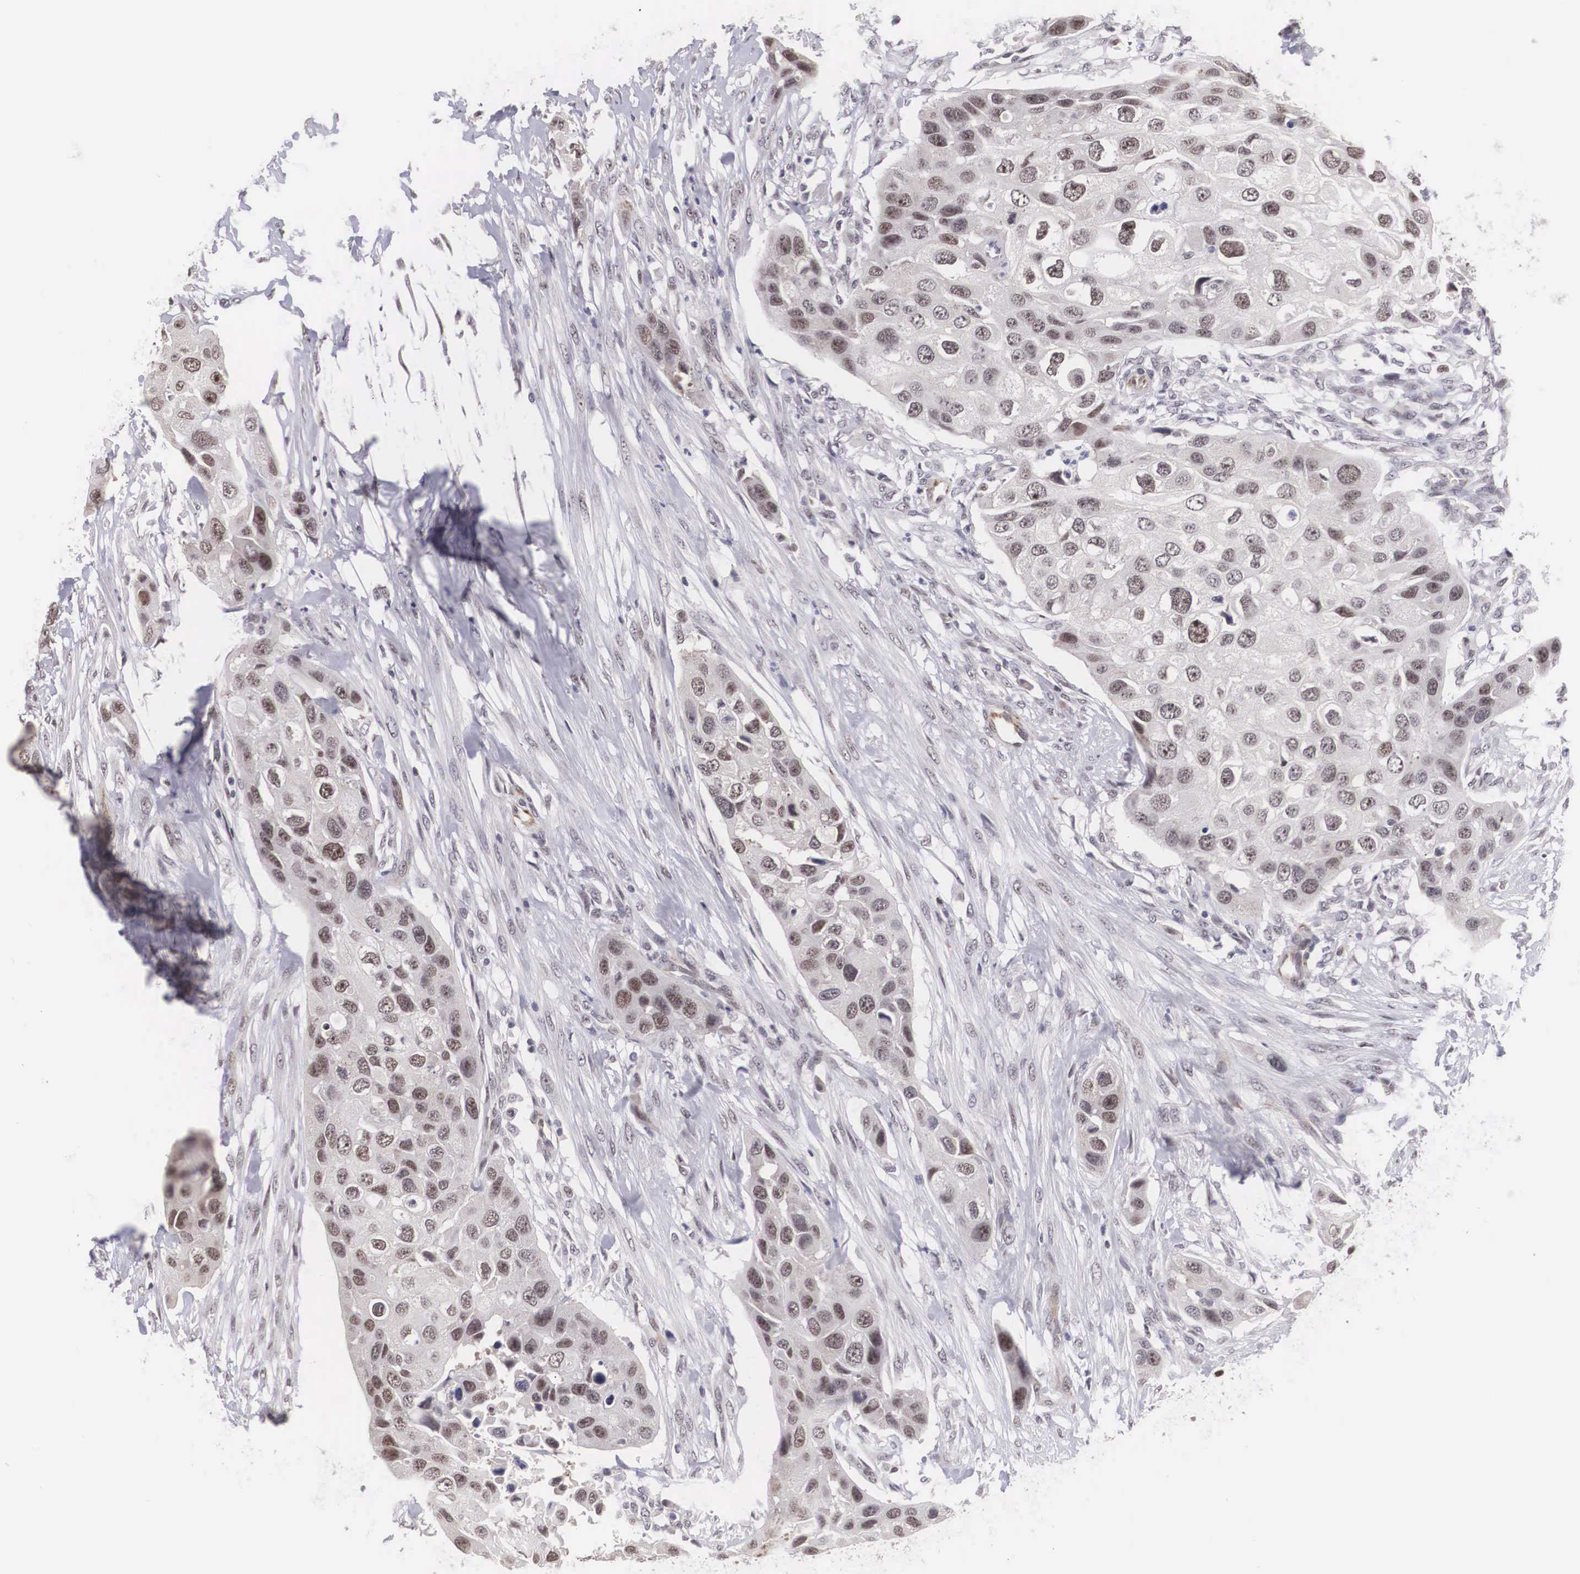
{"staining": {"intensity": "weak", "quantity": ">75%", "location": "nuclear"}, "tissue": "urothelial cancer", "cell_type": "Tumor cells", "image_type": "cancer", "snomed": [{"axis": "morphology", "description": "Urothelial carcinoma, High grade"}, {"axis": "topography", "description": "Urinary bladder"}], "caption": "Protein staining displays weak nuclear staining in about >75% of tumor cells in urothelial cancer.", "gene": "MORC2", "patient": {"sex": "male", "age": 55}}